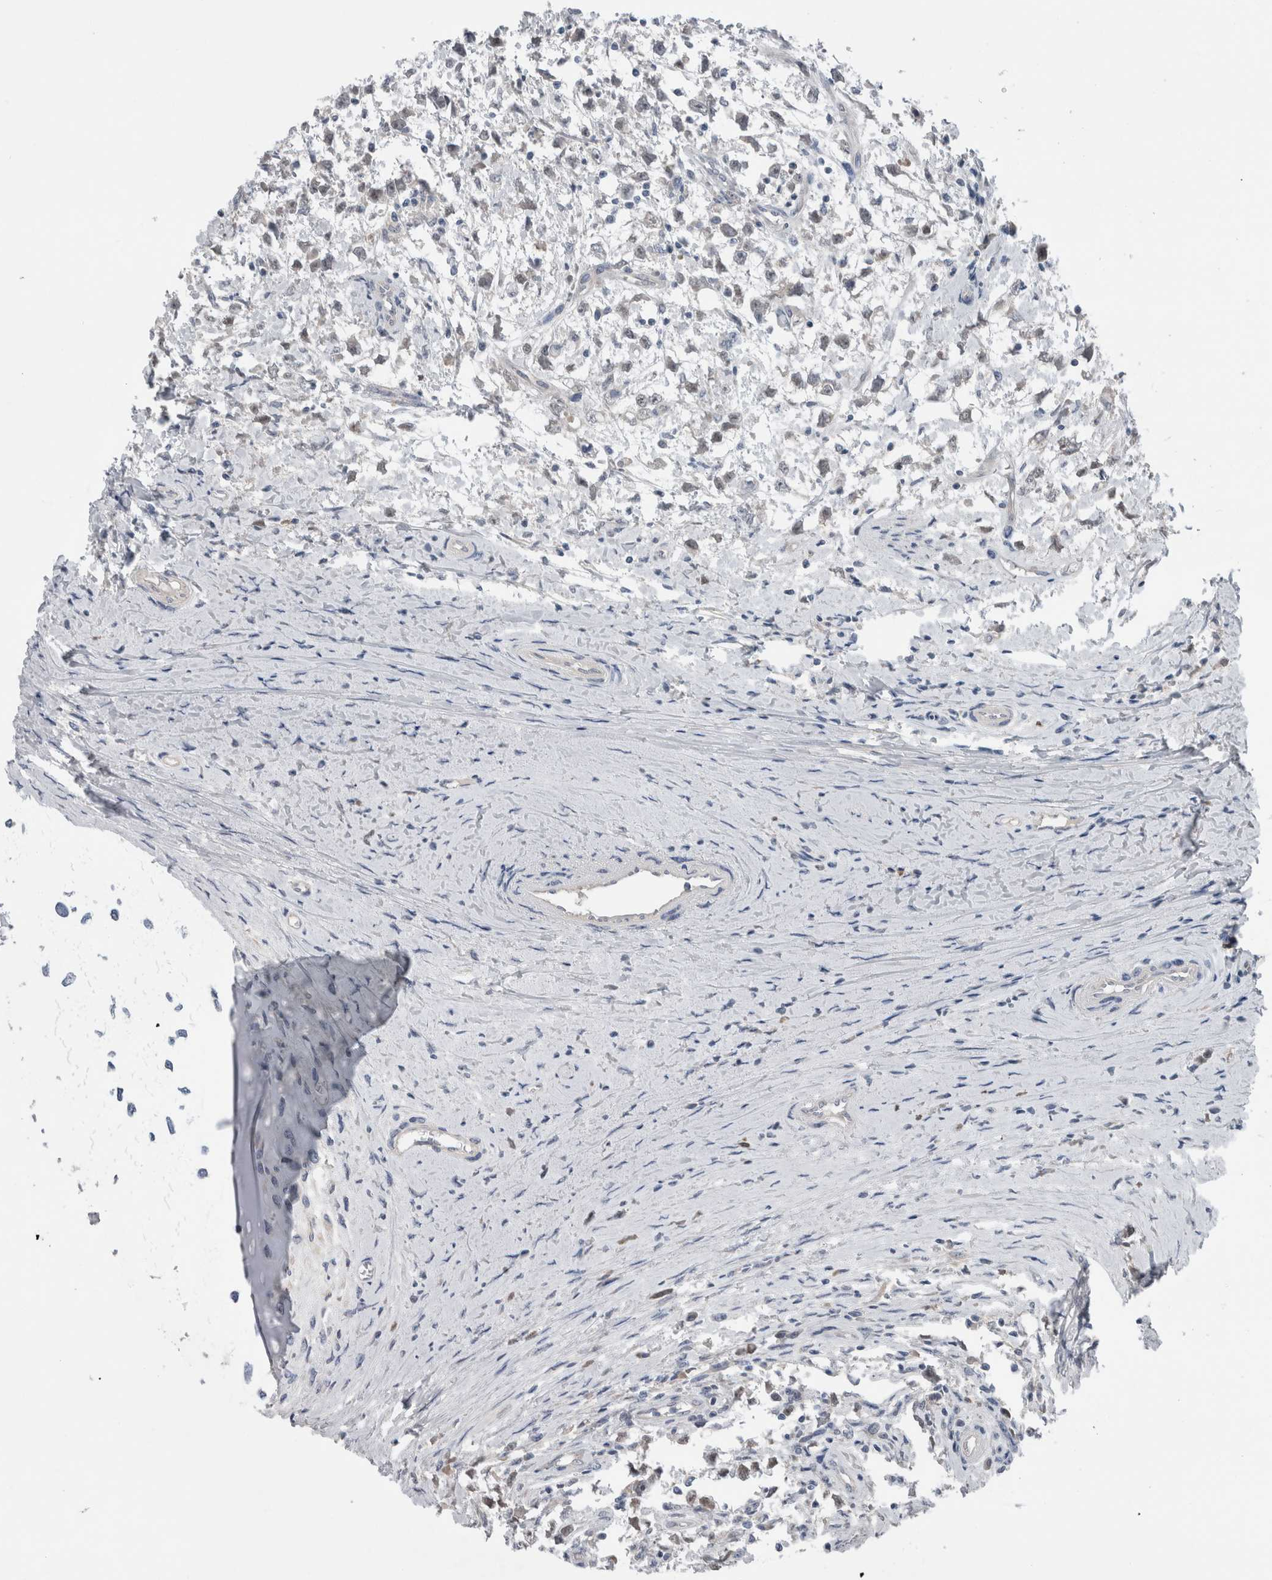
{"staining": {"intensity": "weak", "quantity": "25%-75%", "location": "nuclear"}, "tissue": "testis cancer", "cell_type": "Tumor cells", "image_type": "cancer", "snomed": [{"axis": "morphology", "description": "Seminoma, NOS"}, {"axis": "morphology", "description": "Carcinoma, Embryonal, NOS"}, {"axis": "topography", "description": "Testis"}], "caption": "Protein expression analysis of human testis embryonal carcinoma reveals weak nuclear staining in about 25%-75% of tumor cells.", "gene": "CRNN", "patient": {"sex": "male", "age": 51}}